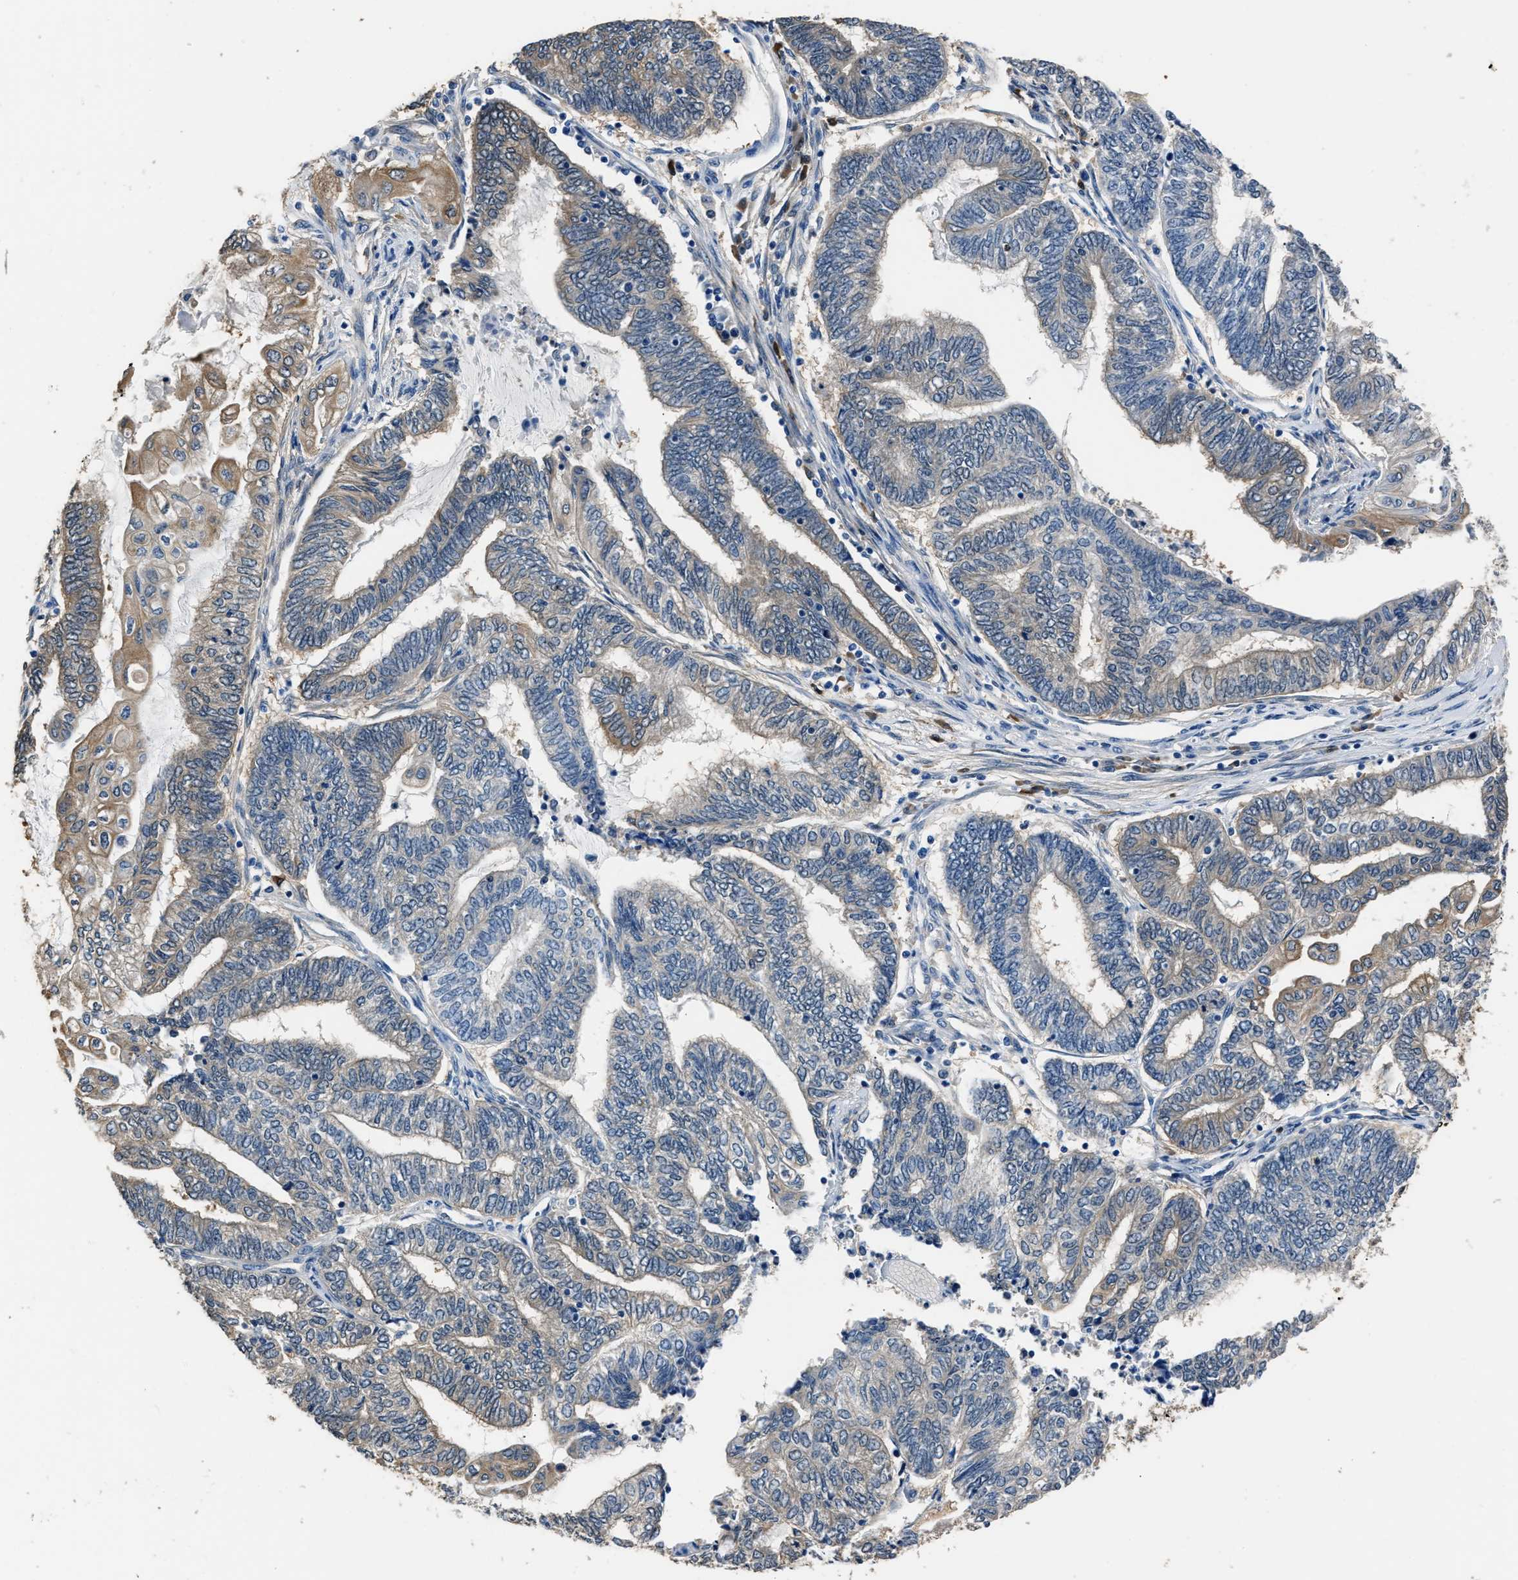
{"staining": {"intensity": "weak", "quantity": "25%-75%", "location": "cytoplasmic/membranous"}, "tissue": "endometrial cancer", "cell_type": "Tumor cells", "image_type": "cancer", "snomed": [{"axis": "morphology", "description": "Adenocarcinoma, NOS"}, {"axis": "topography", "description": "Uterus"}, {"axis": "topography", "description": "Endometrium"}], "caption": "Immunohistochemistry (IHC) (DAB (3,3'-diaminobenzidine)) staining of endometrial adenocarcinoma demonstrates weak cytoplasmic/membranous protein staining in approximately 25%-75% of tumor cells. The staining was performed using DAB (3,3'-diaminobenzidine), with brown indicating positive protein expression. Nuclei are stained blue with hematoxylin.", "gene": "GSTP1", "patient": {"sex": "female", "age": 70}}